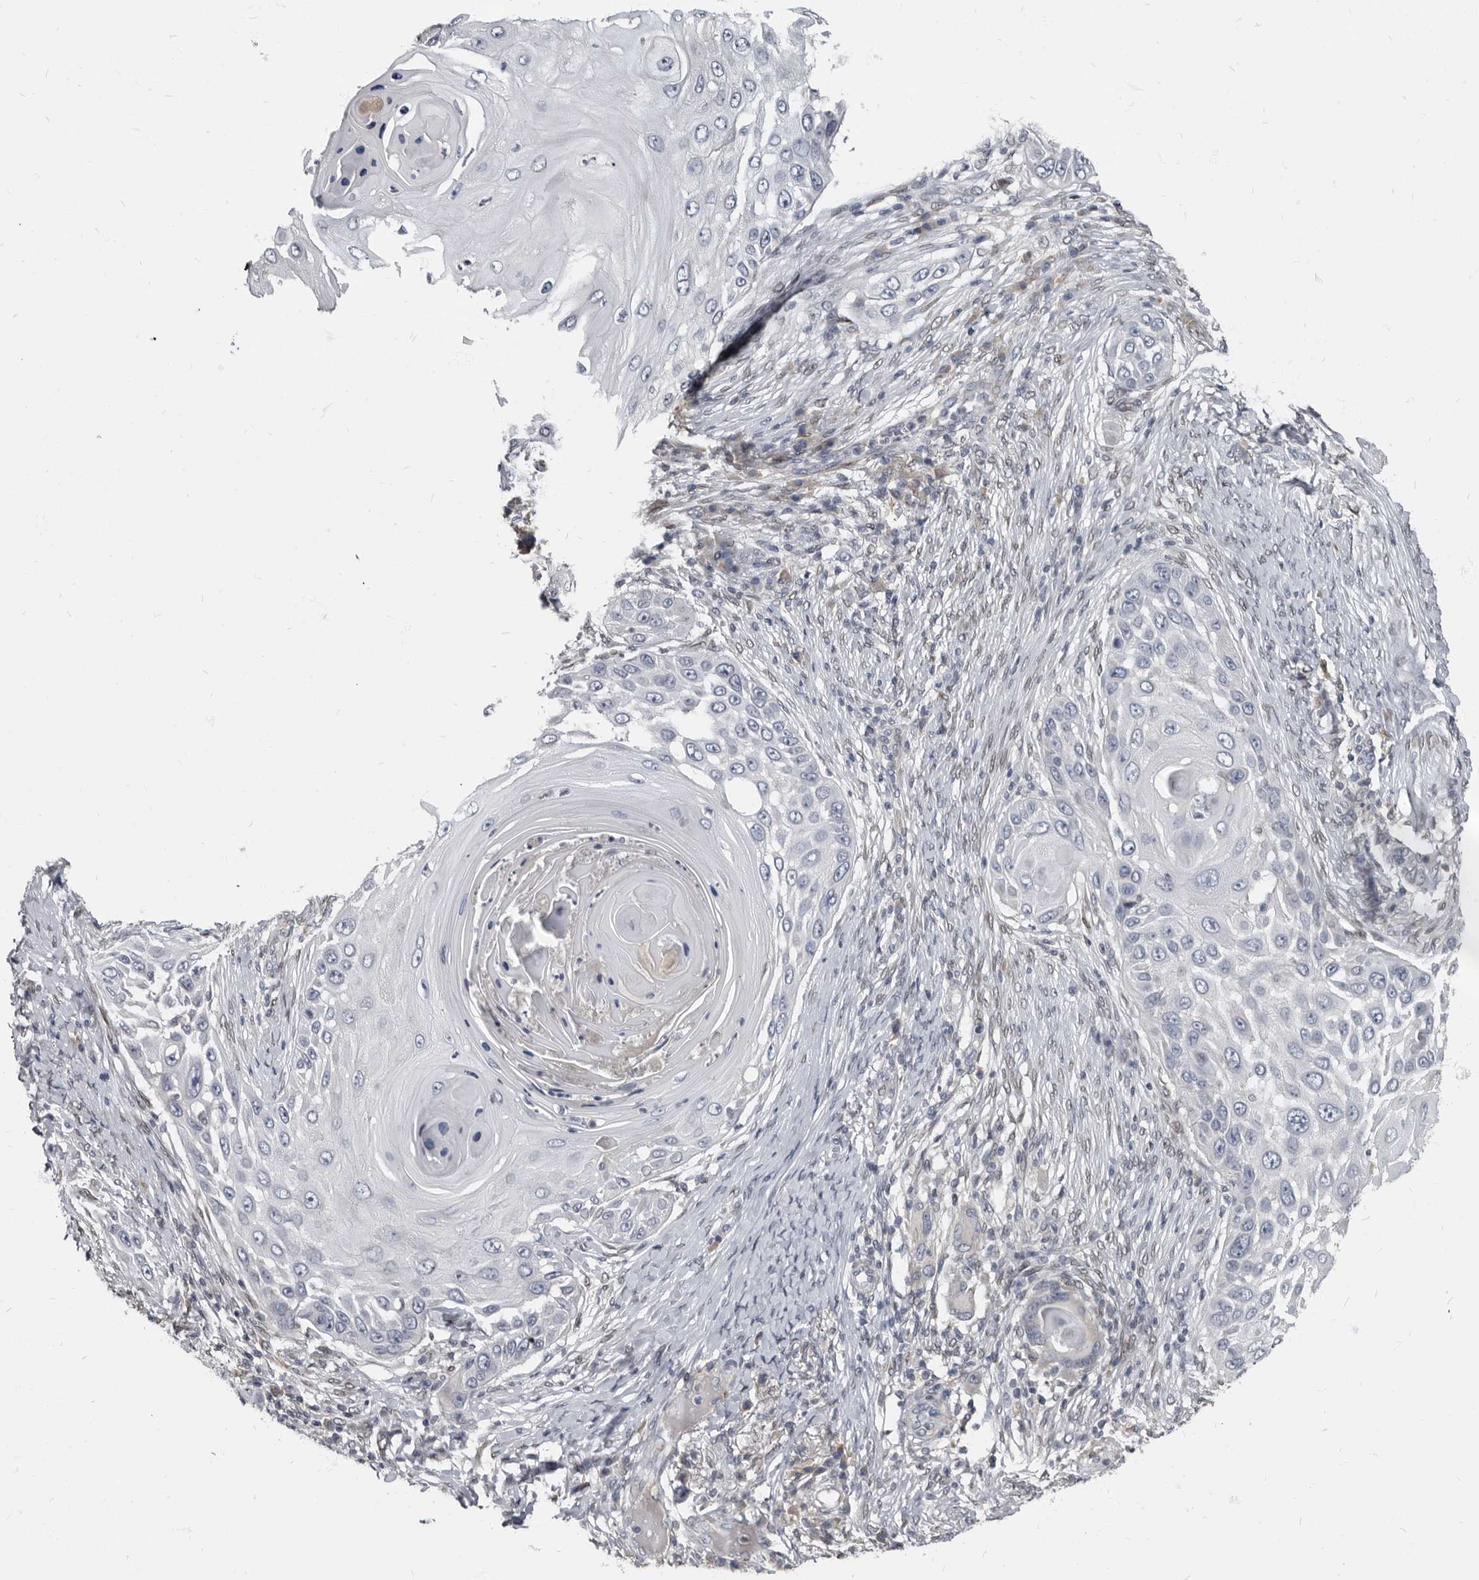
{"staining": {"intensity": "negative", "quantity": "none", "location": "none"}, "tissue": "skin cancer", "cell_type": "Tumor cells", "image_type": "cancer", "snomed": [{"axis": "morphology", "description": "Squamous cell carcinoma, NOS"}, {"axis": "topography", "description": "Skin"}], "caption": "Skin cancer (squamous cell carcinoma) was stained to show a protein in brown. There is no significant staining in tumor cells.", "gene": "MRGPRF", "patient": {"sex": "female", "age": 44}}